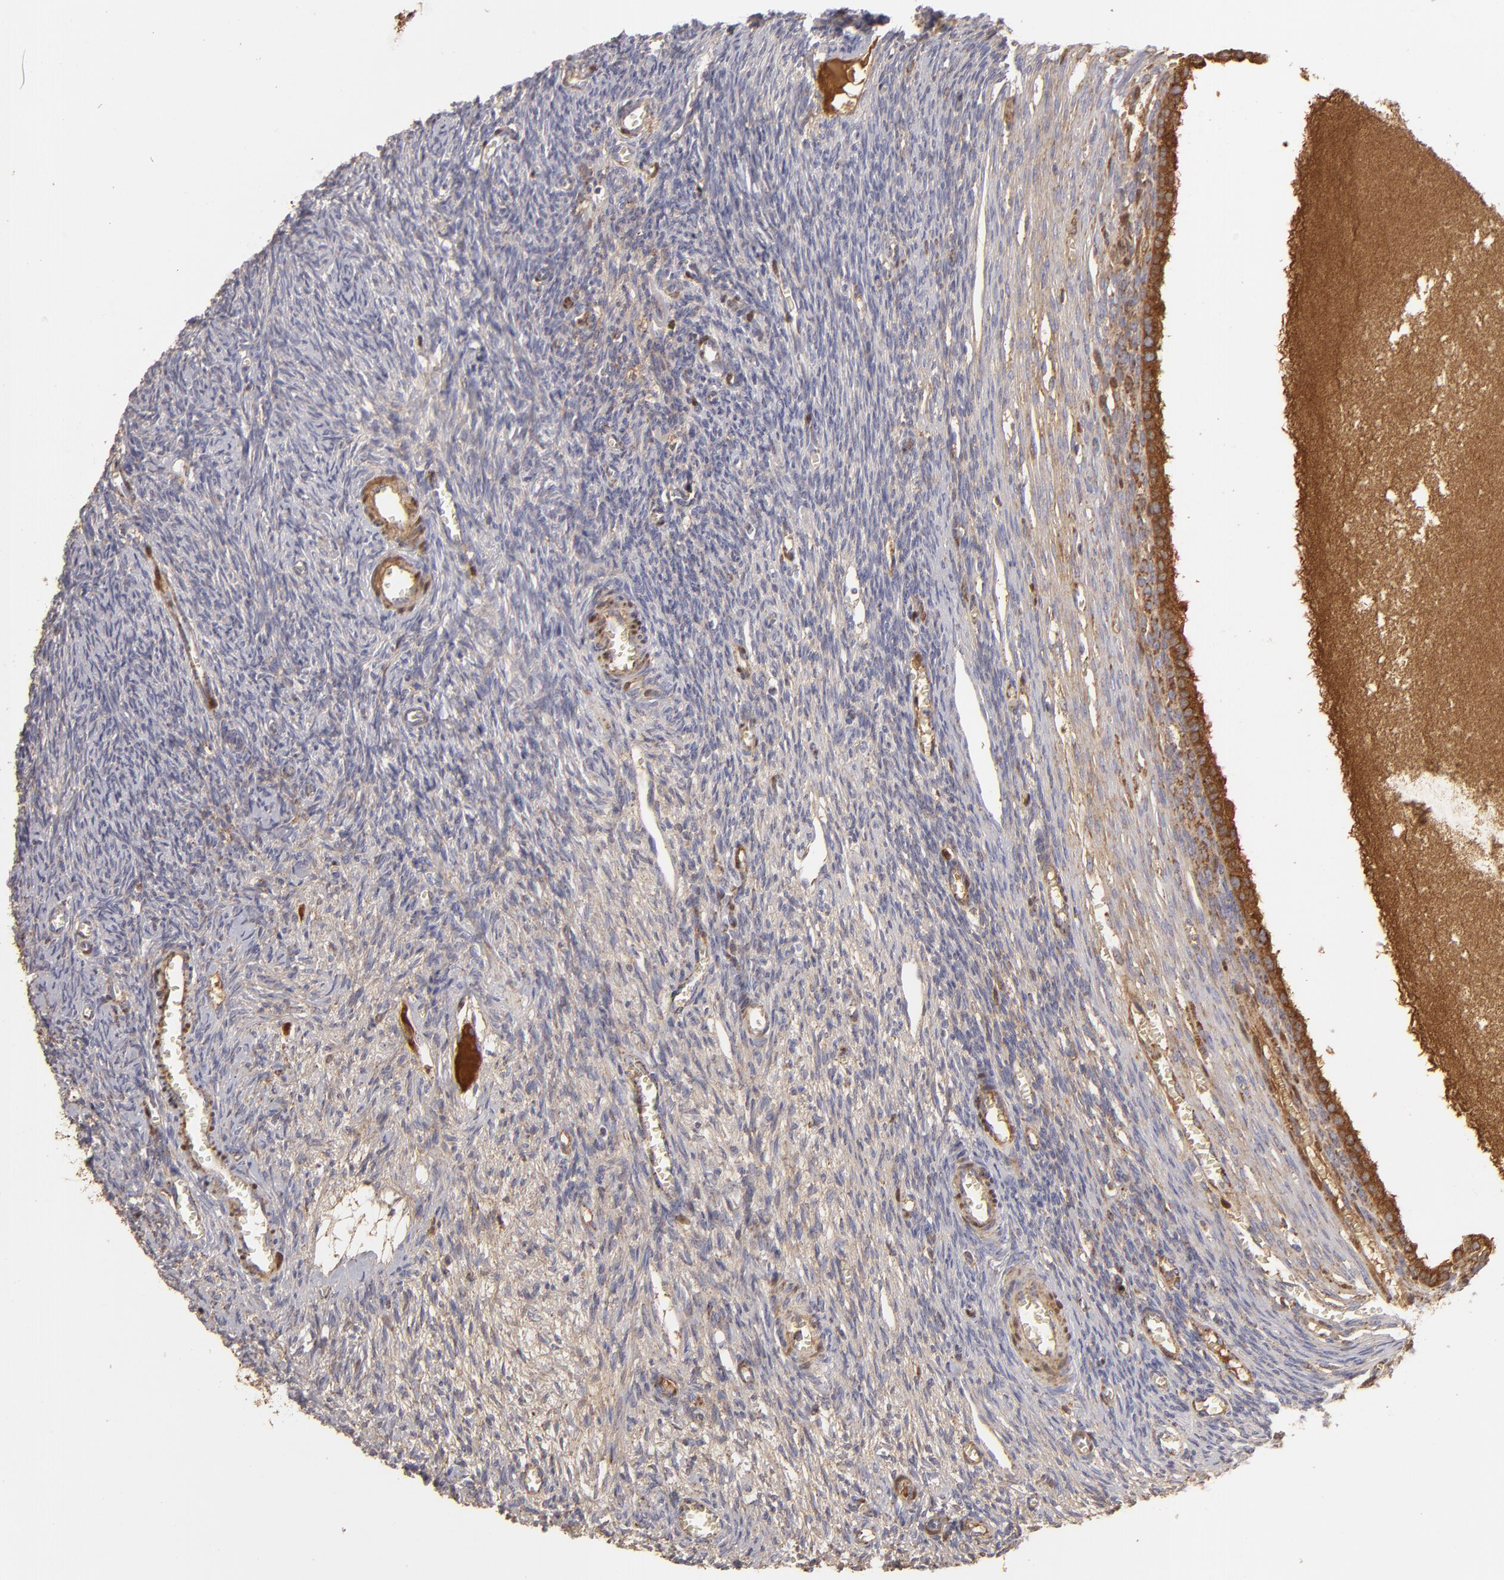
{"staining": {"intensity": "moderate", "quantity": ">75%", "location": "cytoplasmic/membranous"}, "tissue": "ovary", "cell_type": "Follicle cells", "image_type": "normal", "snomed": [{"axis": "morphology", "description": "Normal tissue, NOS"}, {"axis": "topography", "description": "Ovary"}], "caption": "Follicle cells reveal medium levels of moderate cytoplasmic/membranous staining in about >75% of cells in benign ovary. (DAB (3,3'-diaminobenzidine) IHC, brown staining for protein, blue staining for nuclei).", "gene": "CFB", "patient": {"sex": "female", "age": 27}}